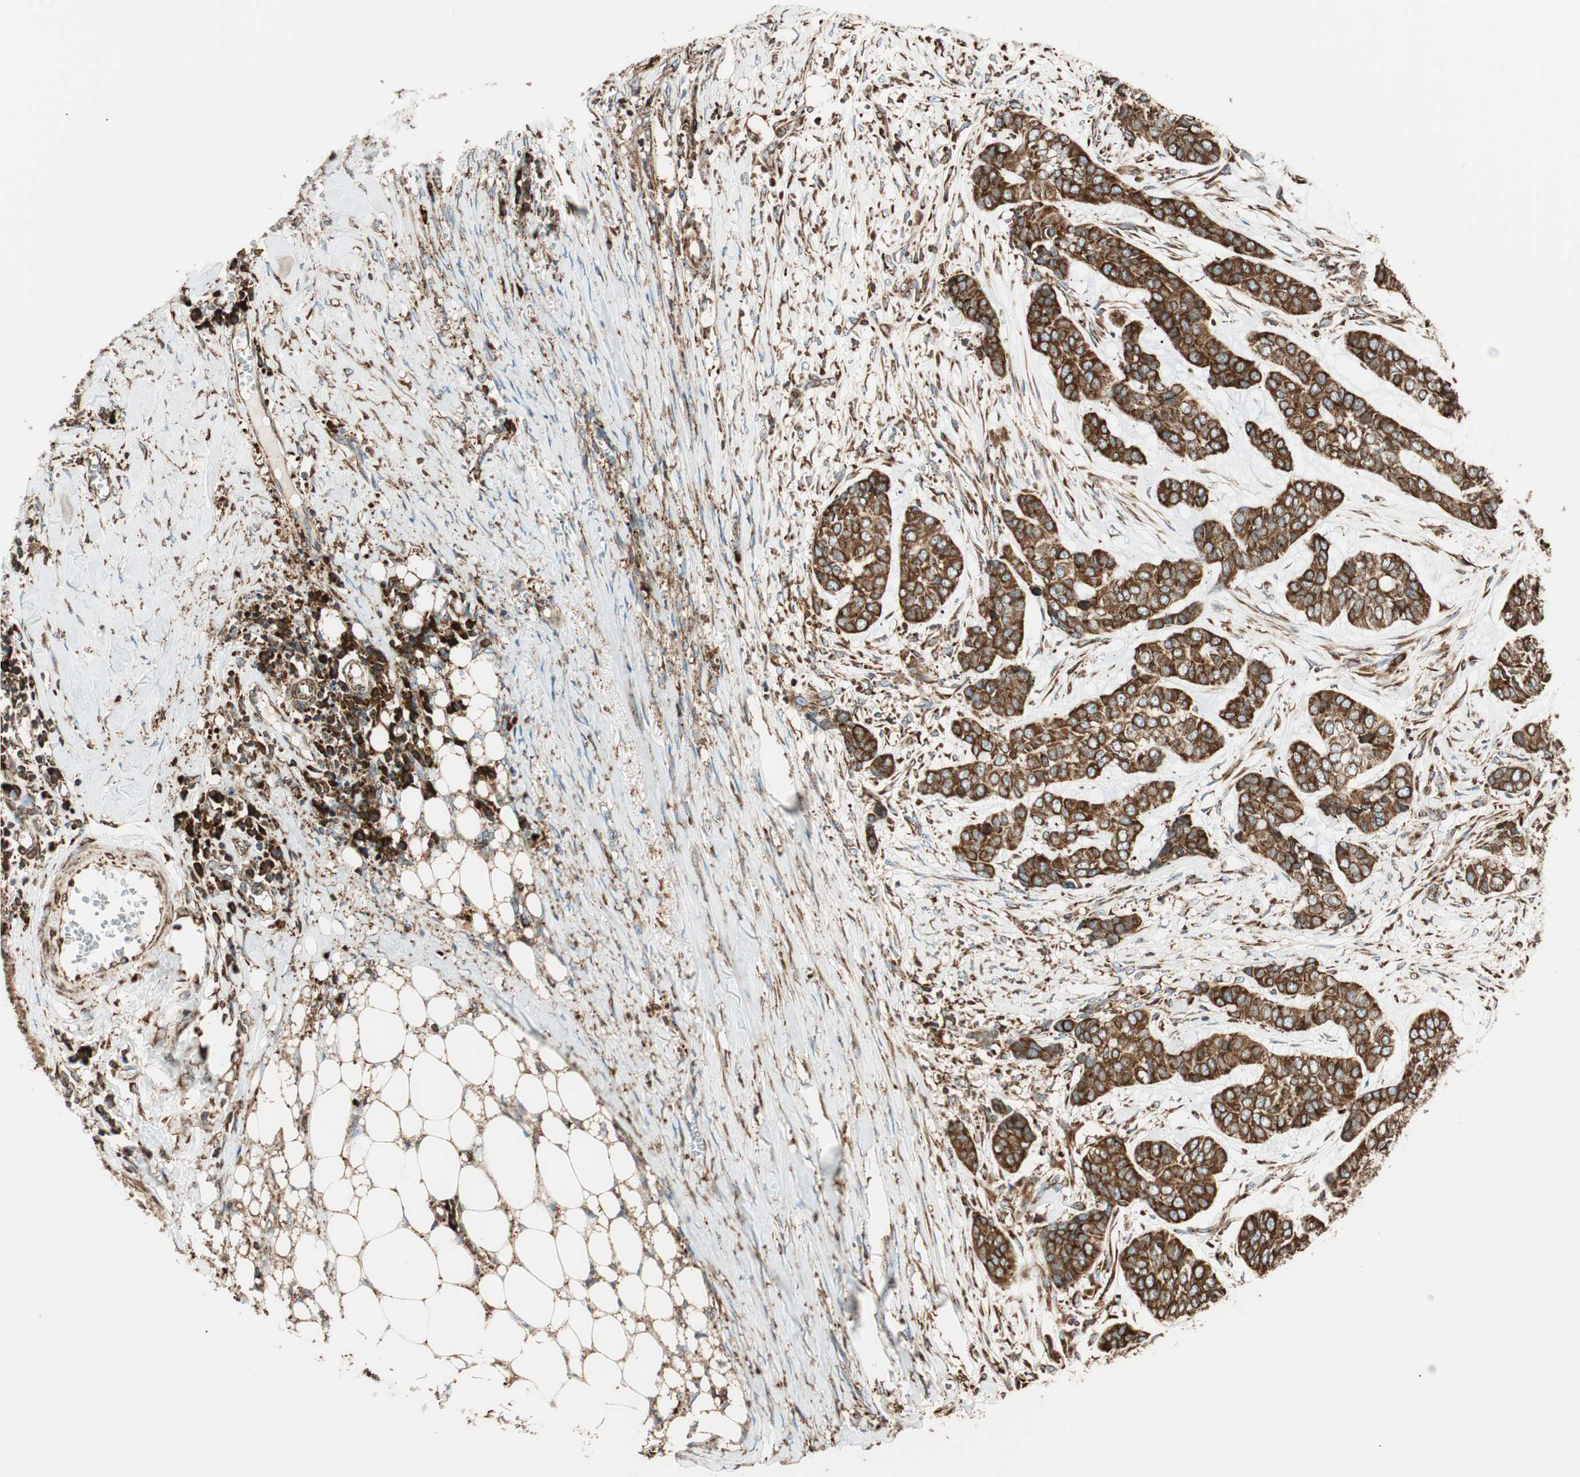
{"staining": {"intensity": "strong", "quantity": ">75%", "location": "cytoplasmic/membranous"}, "tissue": "skin cancer", "cell_type": "Tumor cells", "image_type": "cancer", "snomed": [{"axis": "morphology", "description": "Basal cell carcinoma"}, {"axis": "topography", "description": "Skin"}], "caption": "Skin basal cell carcinoma was stained to show a protein in brown. There is high levels of strong cytoplasmic/membranous expression in approximately >75% of tumor cells.", "gene": "PRKCSH", "patient": {"sex": "female", "age": 64}}